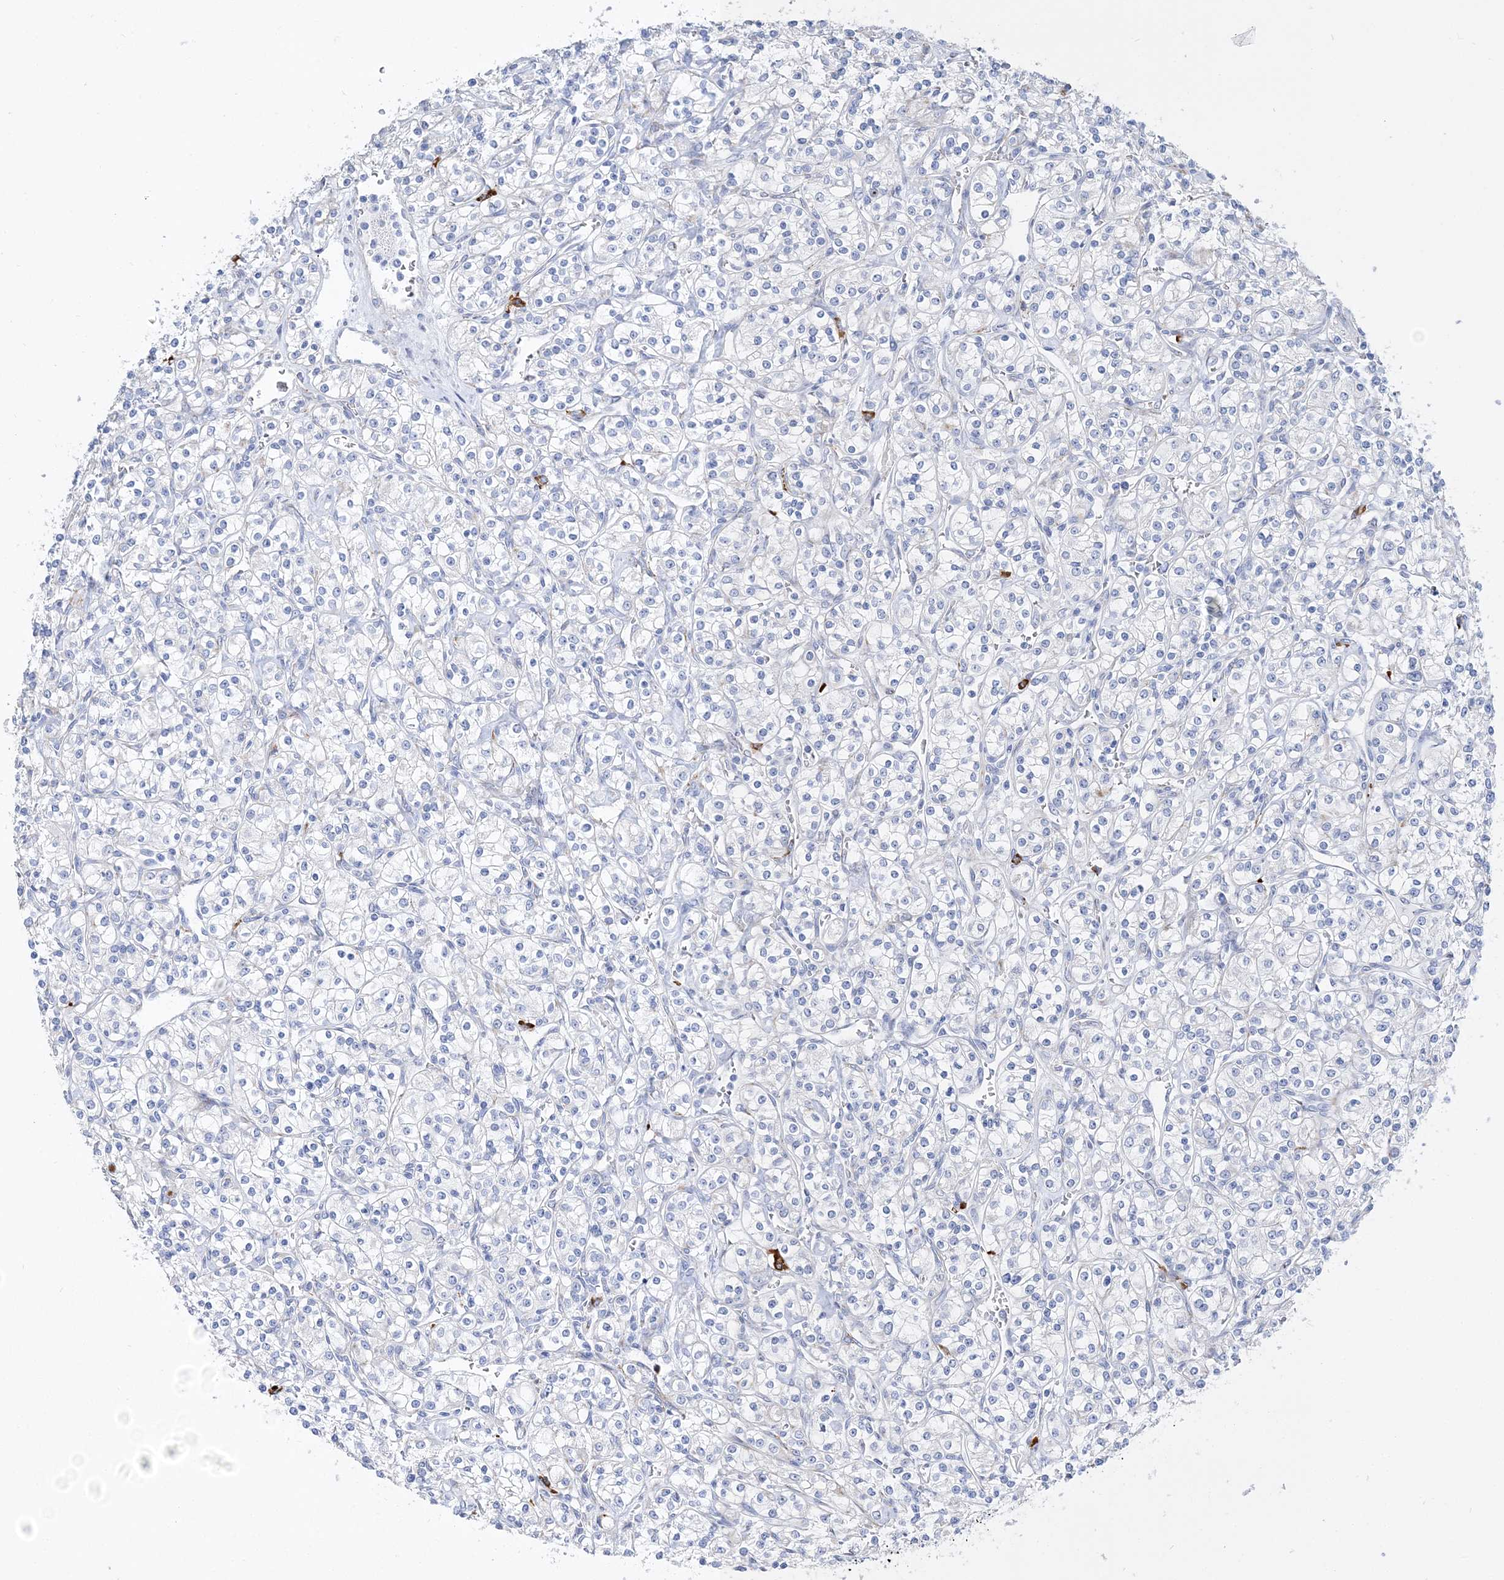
{"staining": {"intensity": "negative", "quantity": "none", "location": "none"}, "tissue": "renal cancer", "cell_type": "Tumor cells", "image_type": "cancer", "snomed": [{"axis": "morphology", "description": "Adenocarcinoma, NOS"}, {"axis": "topography", "description": "Kidney"}], "caption": "Tumor cells are negative for protein expression in human renal cancer.", "gene": "TSPYL6", "patient": {"sex": "male", "age": 77}}